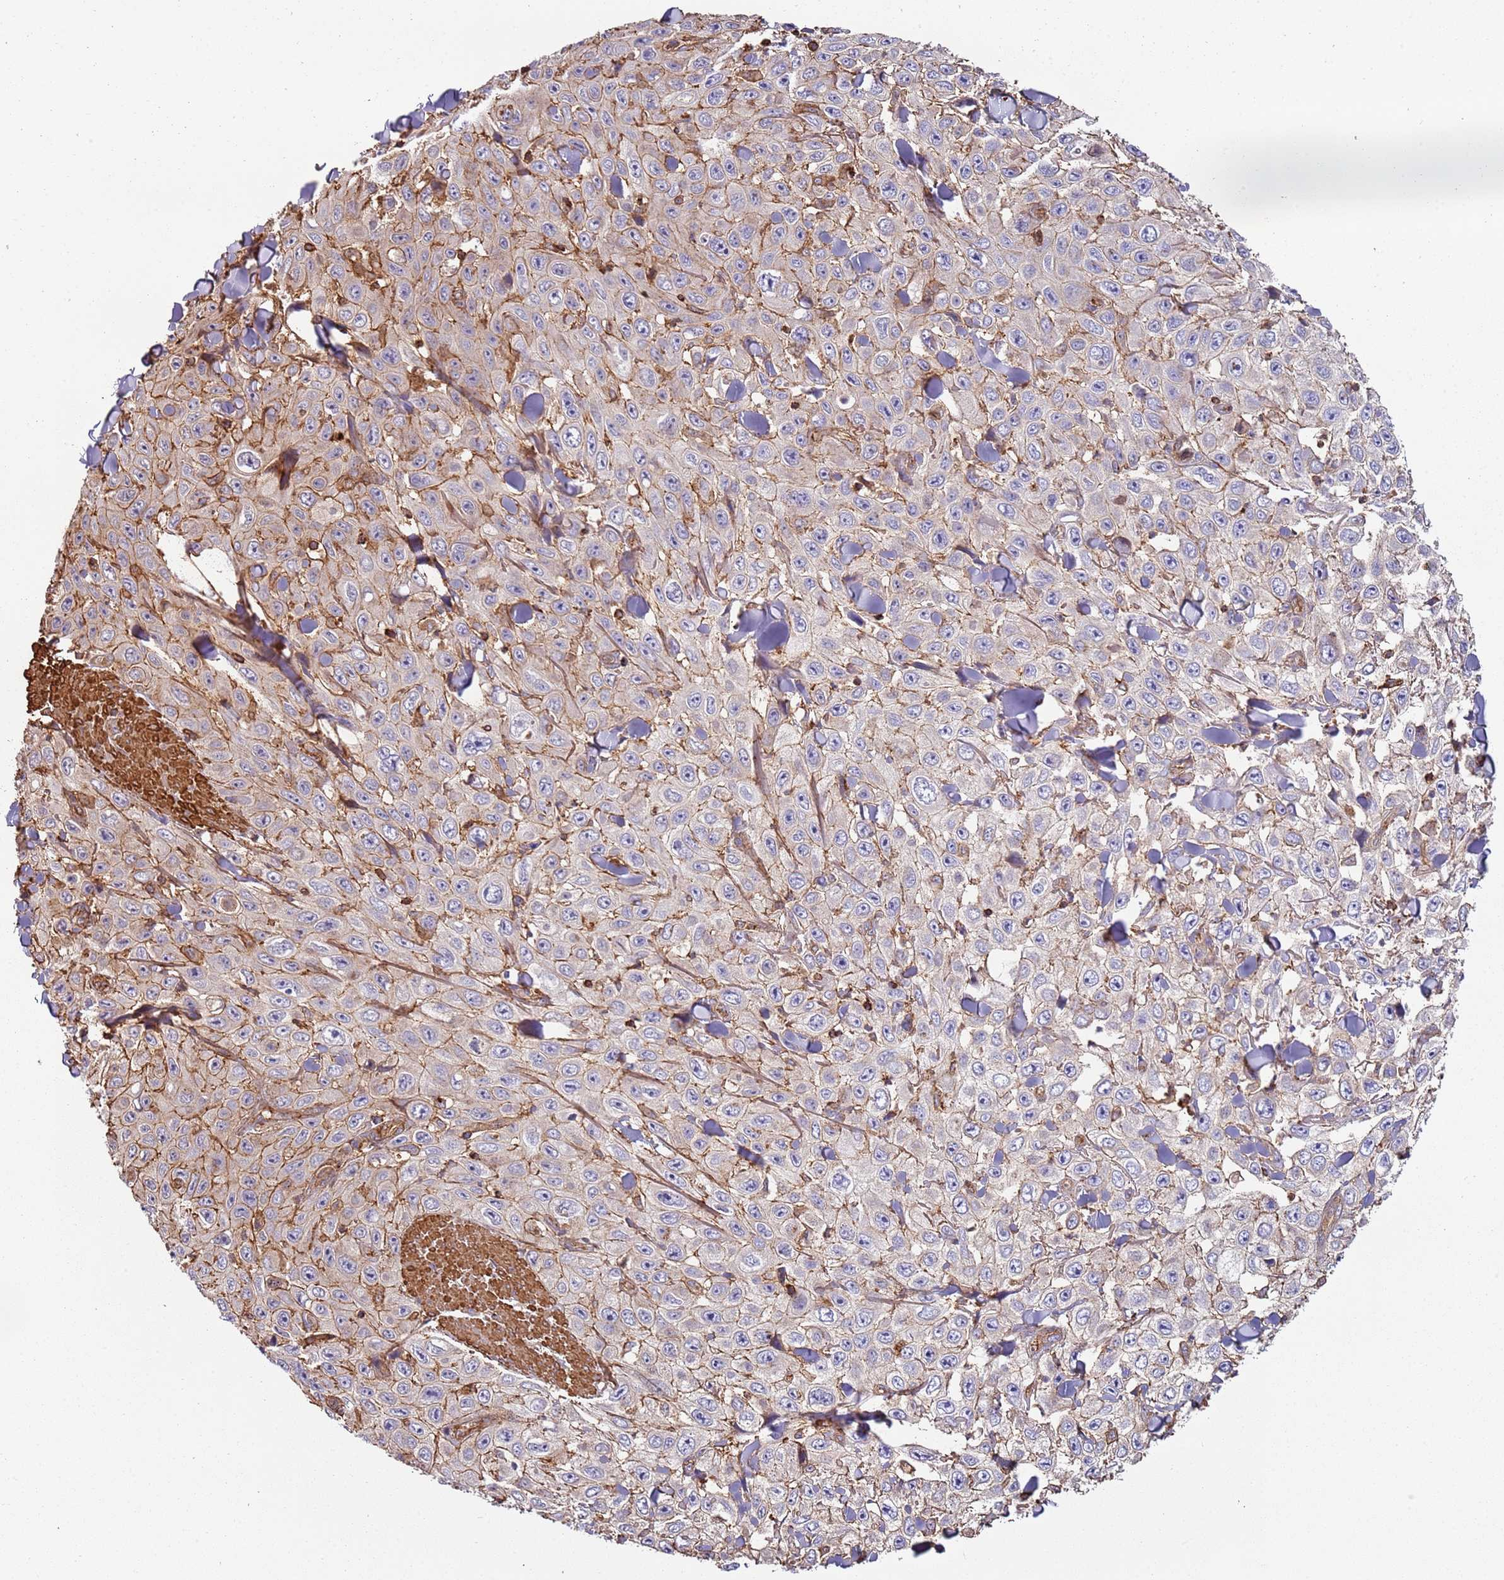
{"staining": {"intensity": "moderate", "quantity": "25%-75%", "location": "cytoplasmic/membranous"}, "tissue": "skin cancer", "cell_type": "Tumor cells", "image_type": "cancer", "snomed": [{"axis": "morphology", "description": "Squamous cell carcinoma, NOS"}, {"axis": "topography", "description": "Skin"}], "caption": "Protein expression analysis of human skin cancer reveals moderate cytoplasmic/membranous expression in about 25%-75% of tumor cells. (Brightfield microscopy of DAB IHC at high magnification).", "gene": "CYP2U1", "patient": {"sex": "male", "age": 82}}